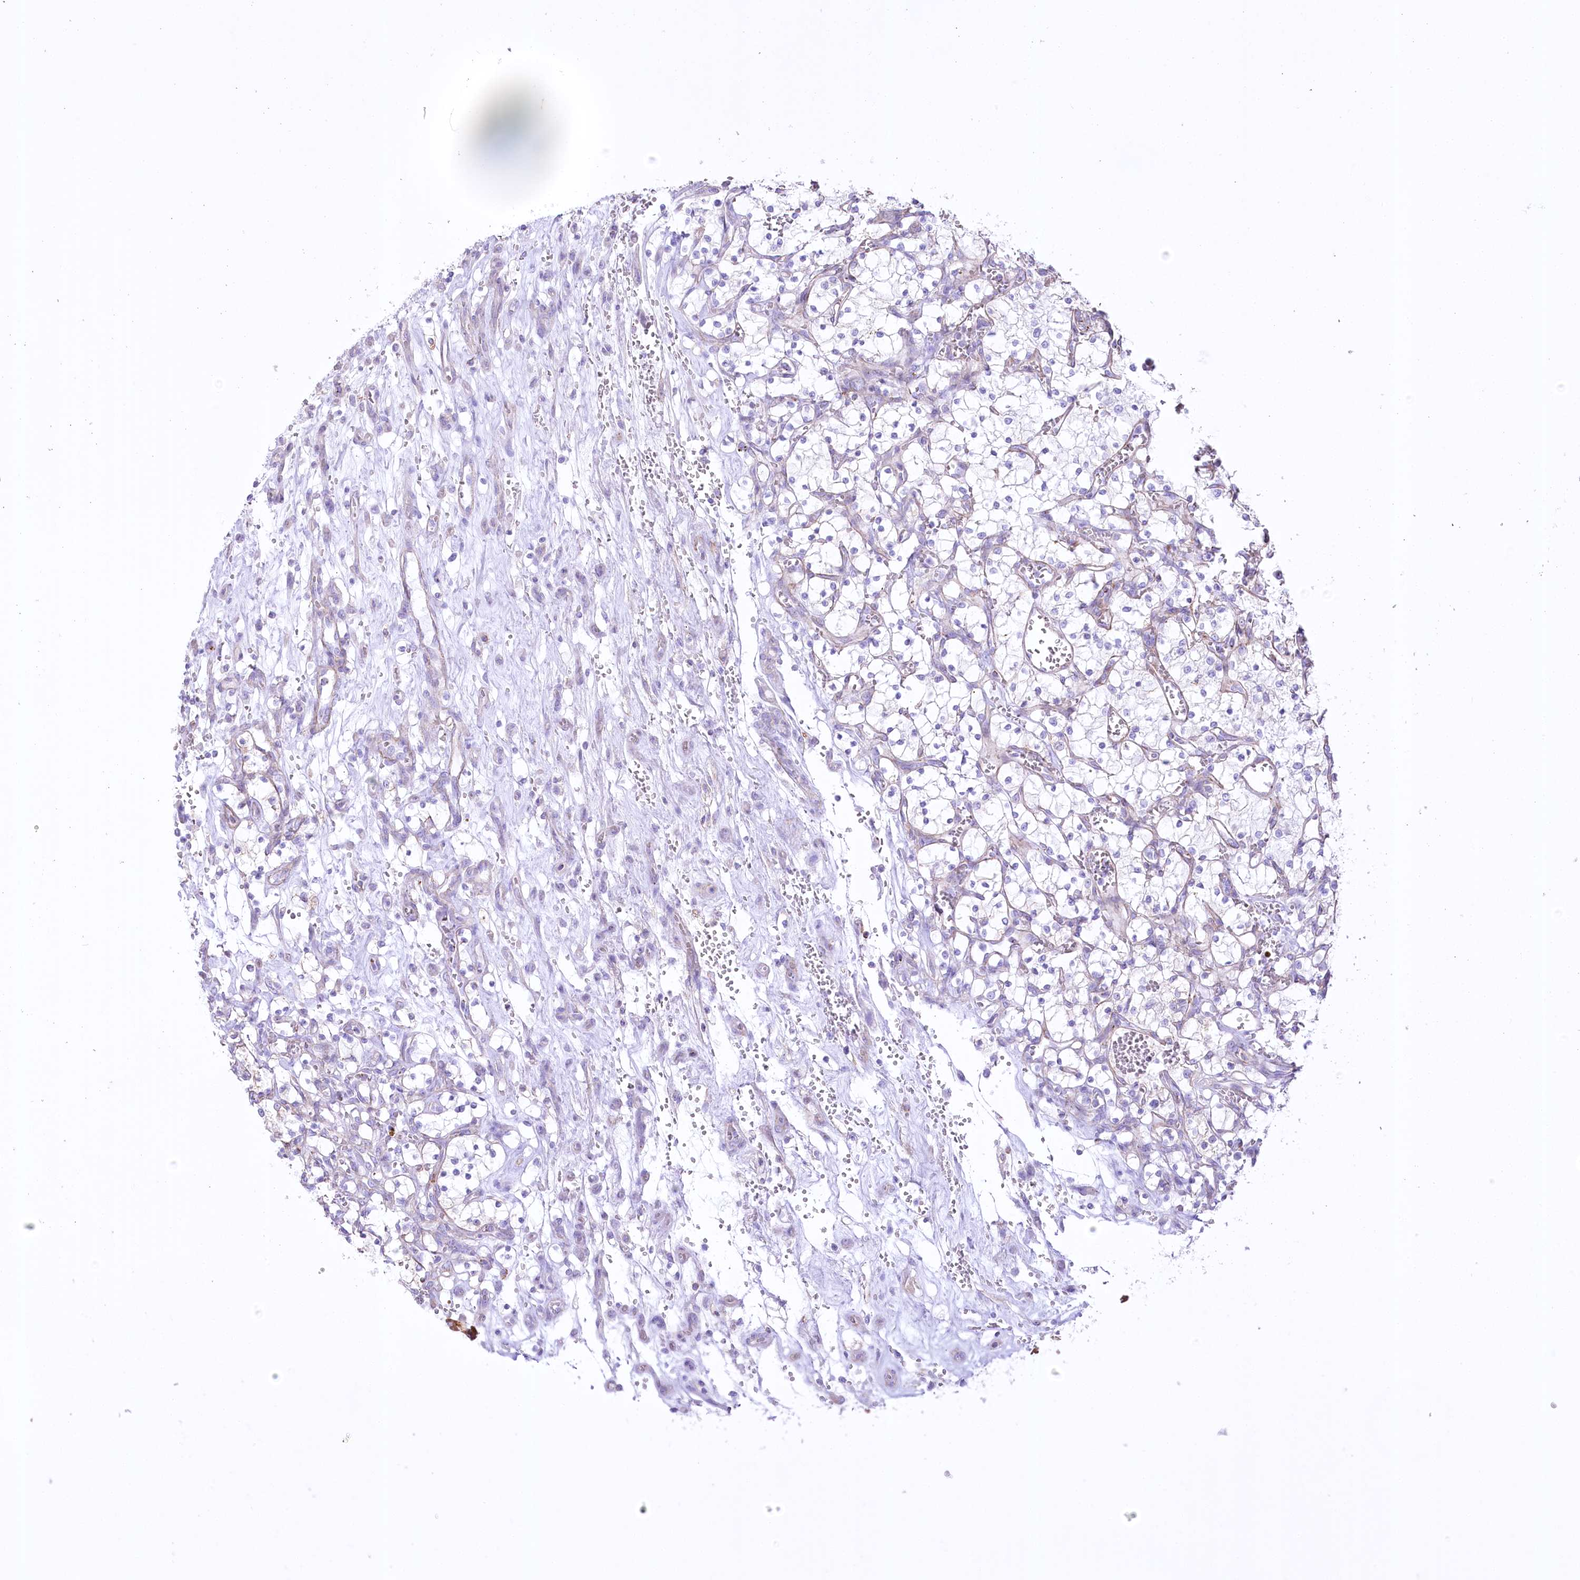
{"staining": {"intensity": "negative", "quantity": "none", "location": "none"}, "tissue": "renal cancer", "cell_type": "Tumor cells", "image_type": "cancer", "snomed": [{"axis": "morphology", "description": "Adenocarcinoma, NOS"}, {"axis": "topography", "description": "Kidney"}], "caption": "Image shows no protein expression in tumor cells of renal cancer tissue.", "gene": "FAM216A", "patient": {"sex": "female", "age": 69}}